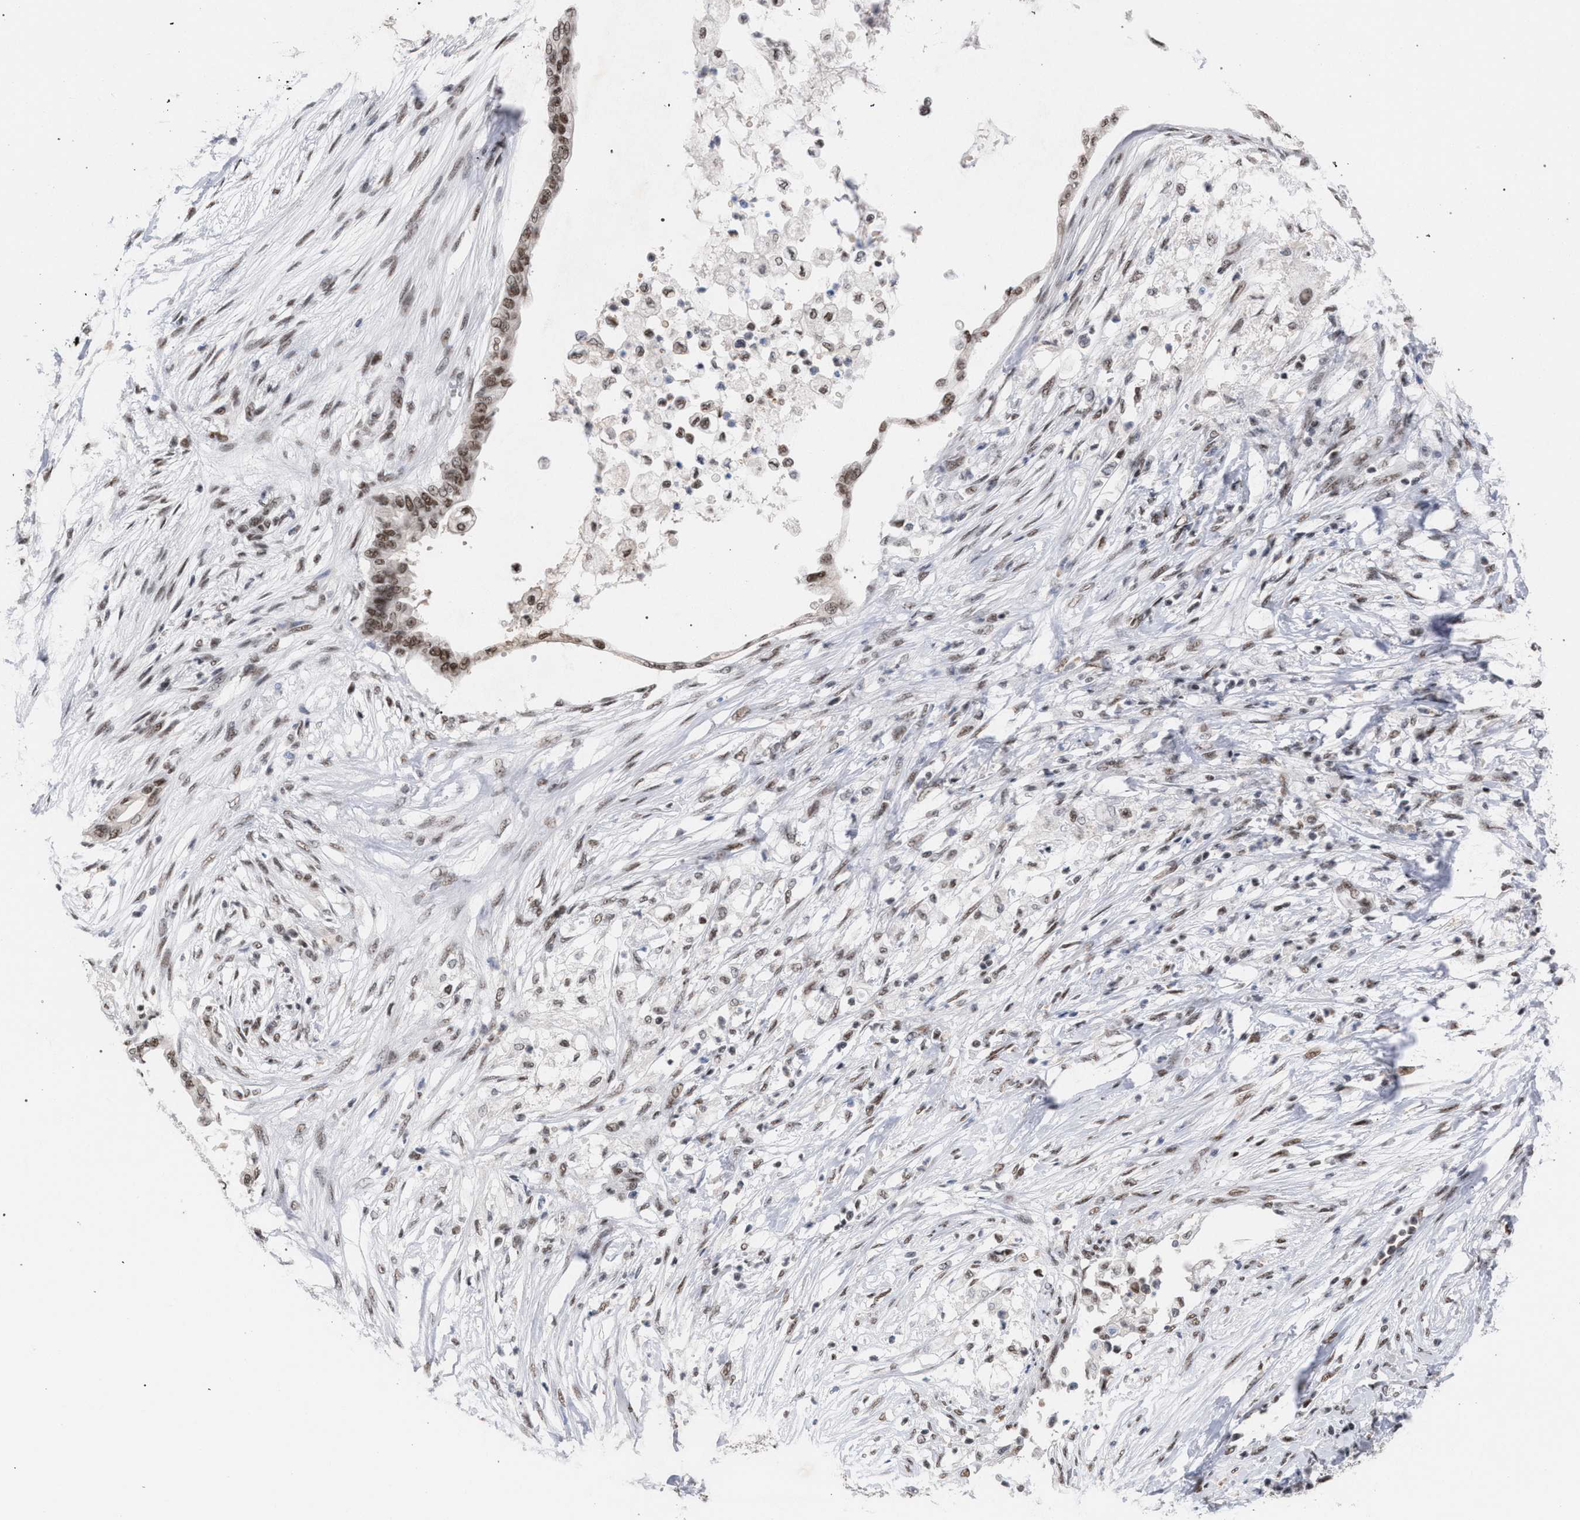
{"staining": {"intensity": "moderate", "quantity": ">75%", "location": "nuclear"}, "tissue": "pancreatic cancer", "cell_type": "Tumor cells", "image_type": "cancer", "snomed": [{"axis": "morphology", "description": "Normal tissue, NOS"}, {"axis": "morphology", "description": "Adenocarcinoma, NOS"}, {"axis": "topography", "description": "Pancreas"}, {"axis": "topography", "description": "Duodenum"}], "caption": "IHC histopathology image of neoplastic tissue: human pancreatic cancer (adenocarcinoma) stained using IHC displays medium levels of moderate protein expression localized specifically in the nuclear of tumor cells, appearing as a nuclear brown color.", "gene": "SCAF4", "patient": {"sex": "female", "age": 60}}